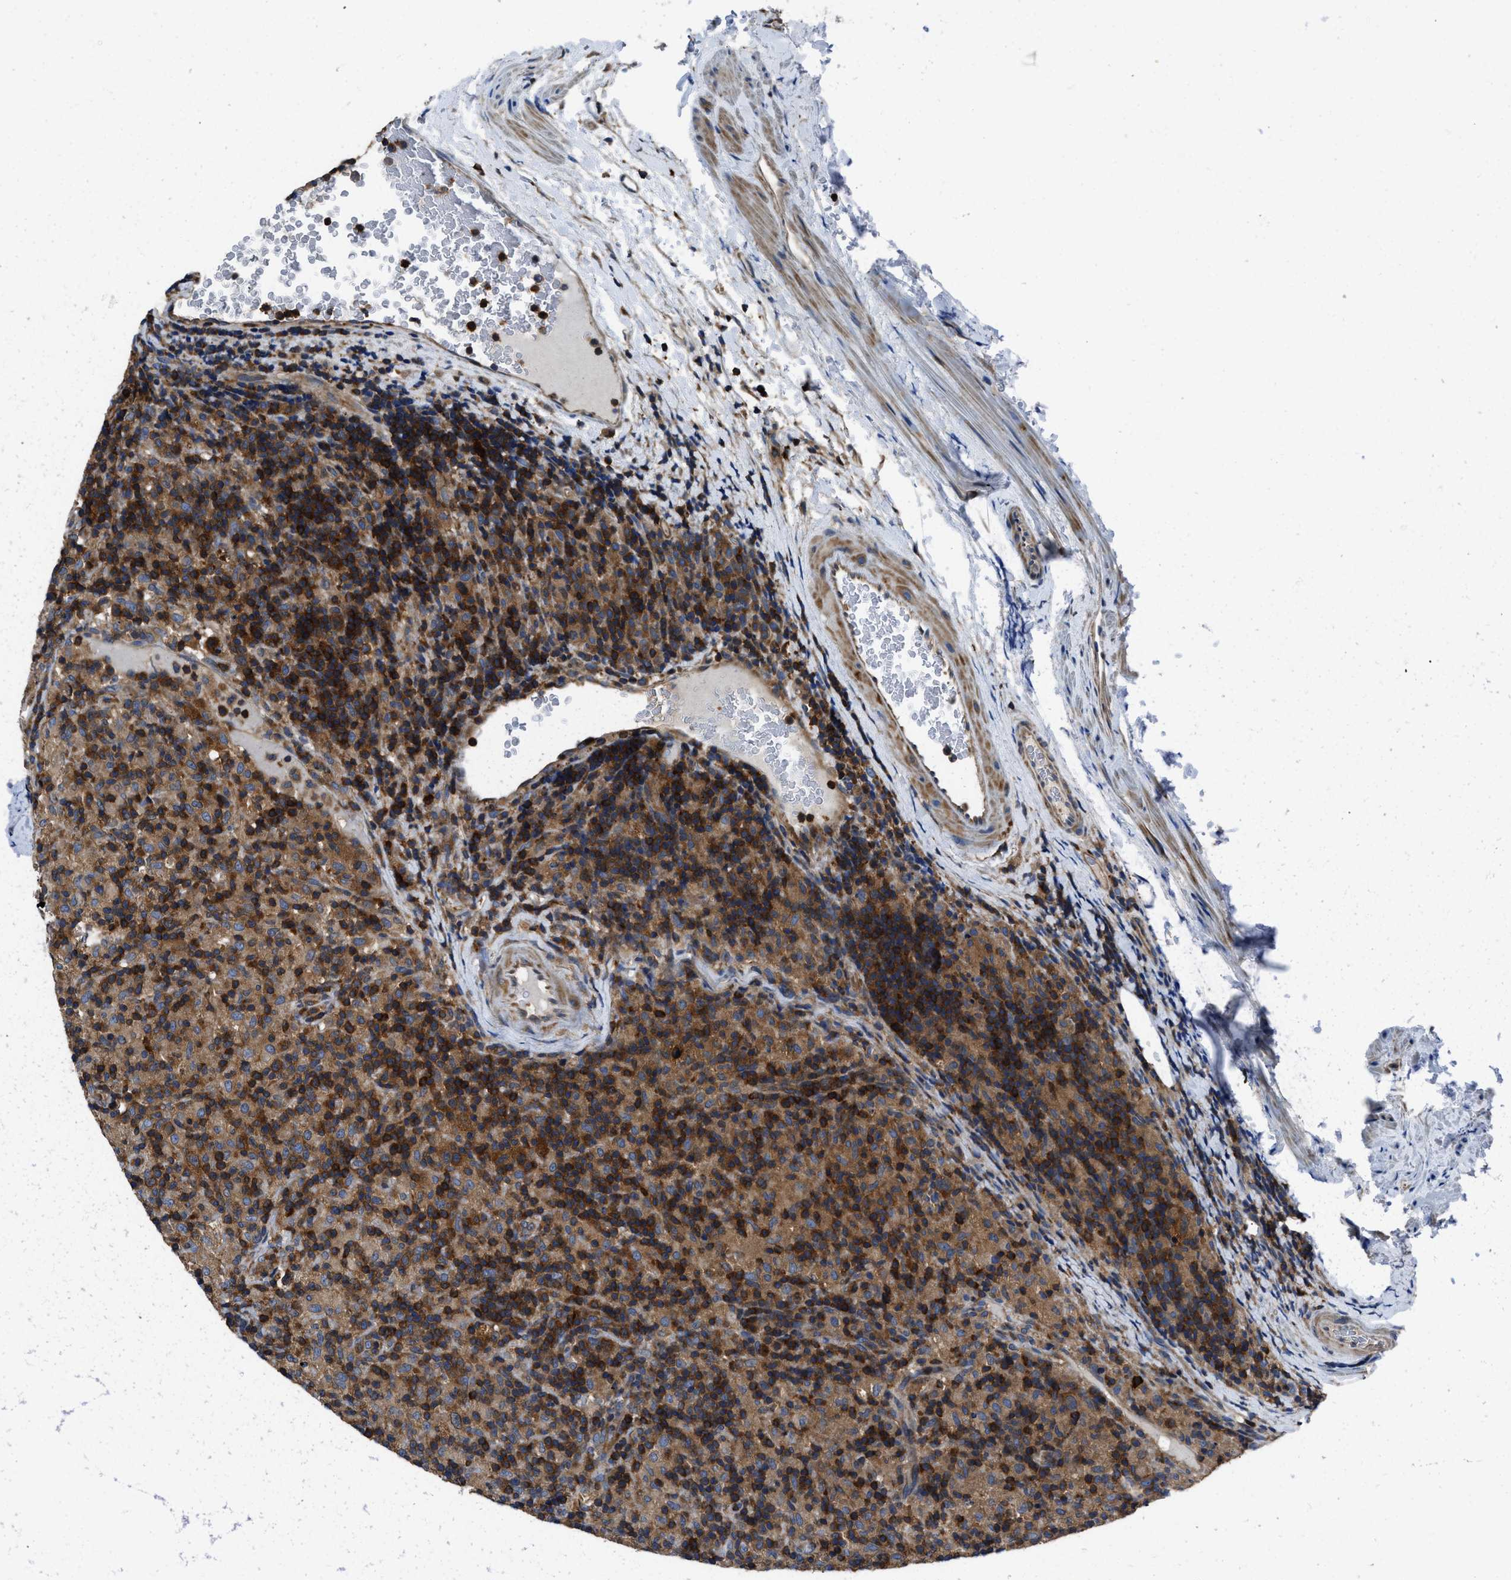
{"staining": {"intensity": "moderate", "quantity": ">75%", "location": "cytoplasmic/membranous"}, "tissue": "lymphoma", "cell_type": "Tumor cells", "image_type": "cancer", "snomed": [{"axis": "morphology", "description": "Hodgkin's disease, NOS"}, {"axis": "topography", "description": "Lymph node"}], "caption": "Lymphoma stained with a protein marker reveals moderate staining in tumor cells.", "gene": "YARS1", "patient": {"sex": "male", "age": 70}}